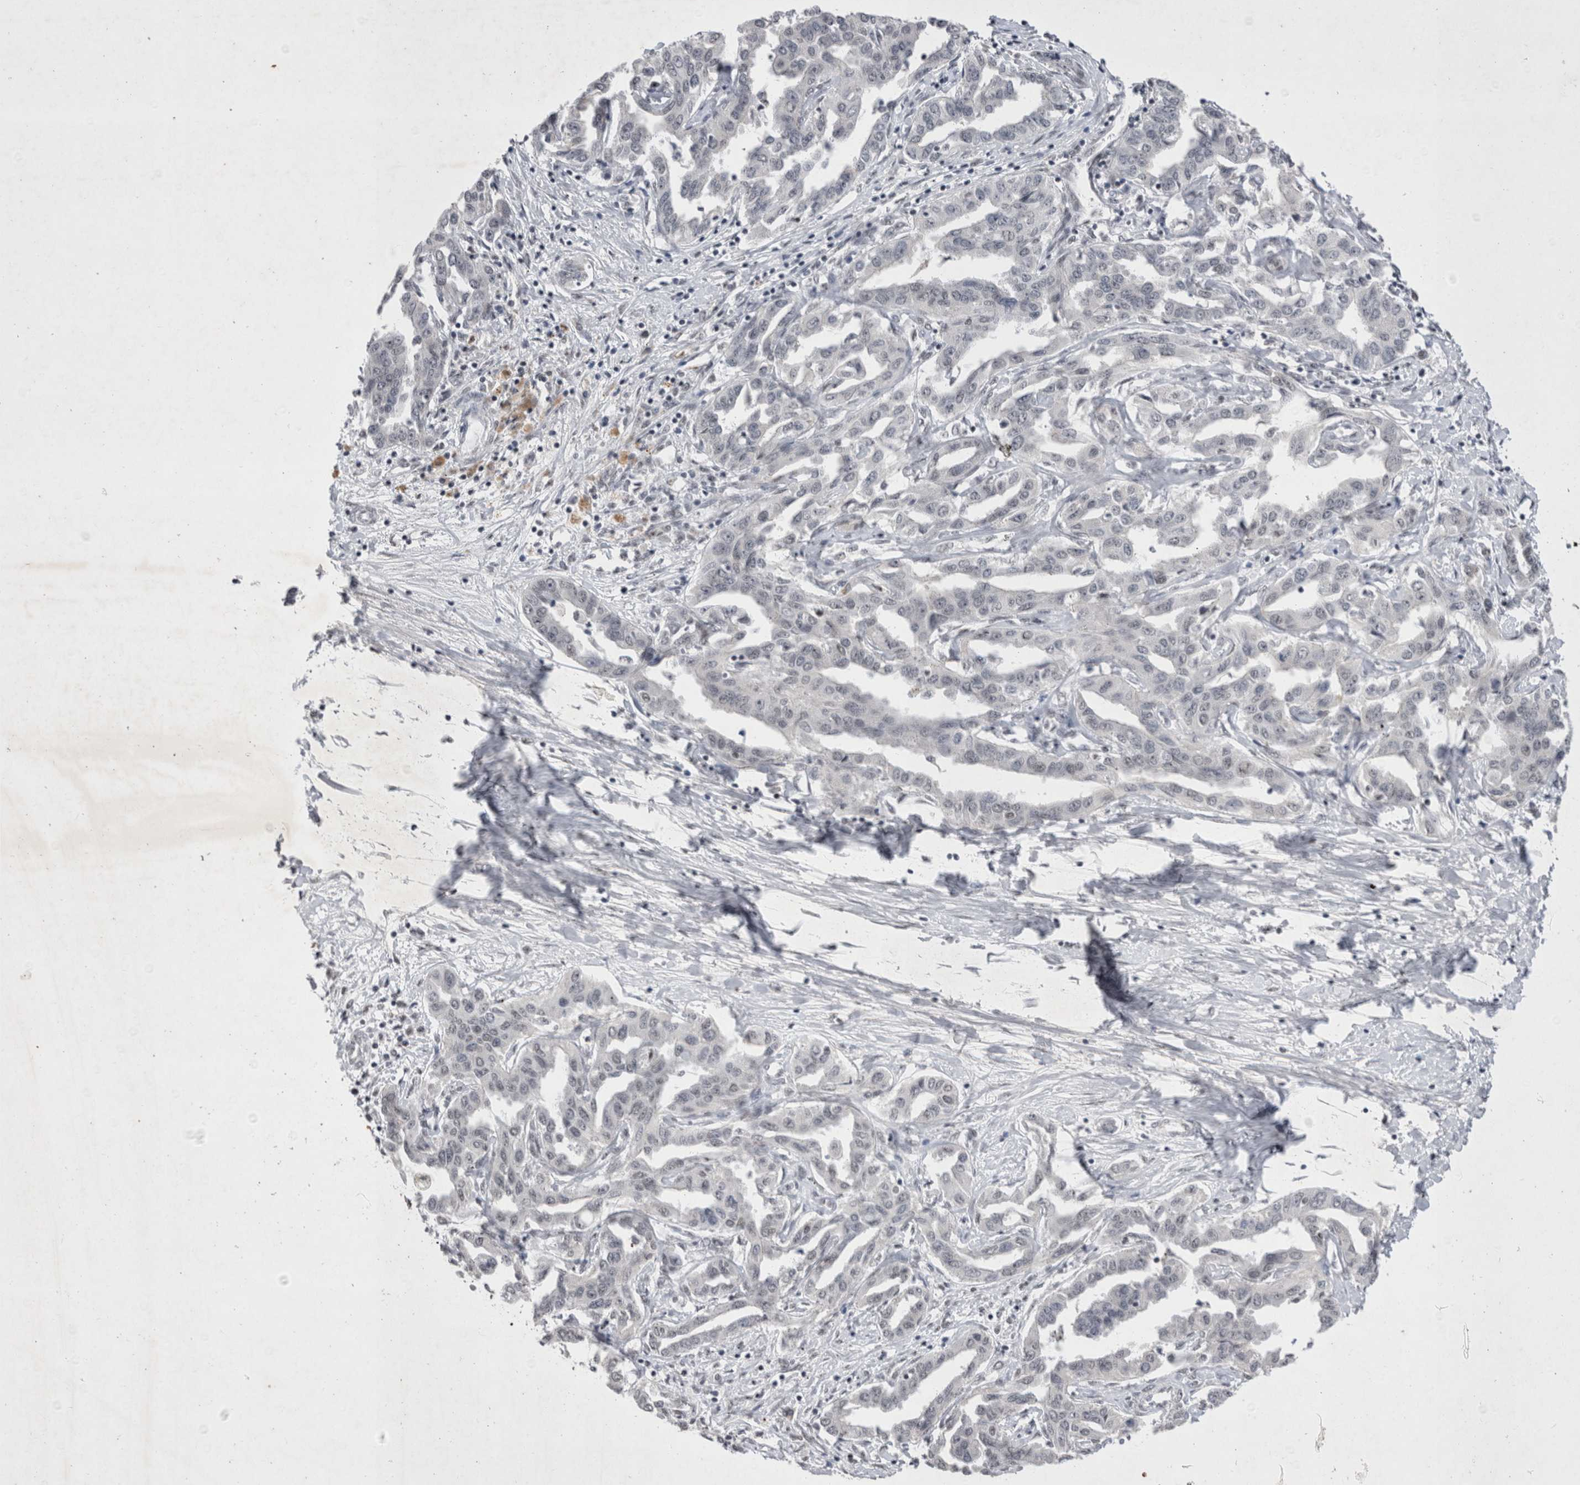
{"staining": {"intensity": "negative", "quantity": "none", "location": "none"}, "tissue": "liver cancer", "cell_type": "Tumor cells", "image_type": "cancer", "snomed": [{"axis": "morphology", "description": "Cholangiocarcinoma"}, {"axis": "topography", "description": "Liver"}], "caption": "High magnification brightfield microscopy of liver cancer (cholangiocarcinoma) stained with DAB (3,3'-diaminobenzidine) (brown) and counterstained with hematoxylin (blue): tumor cells show no significant staining.", "gene": "RBM6", "patient": {"sex": "male", "age": 59}}